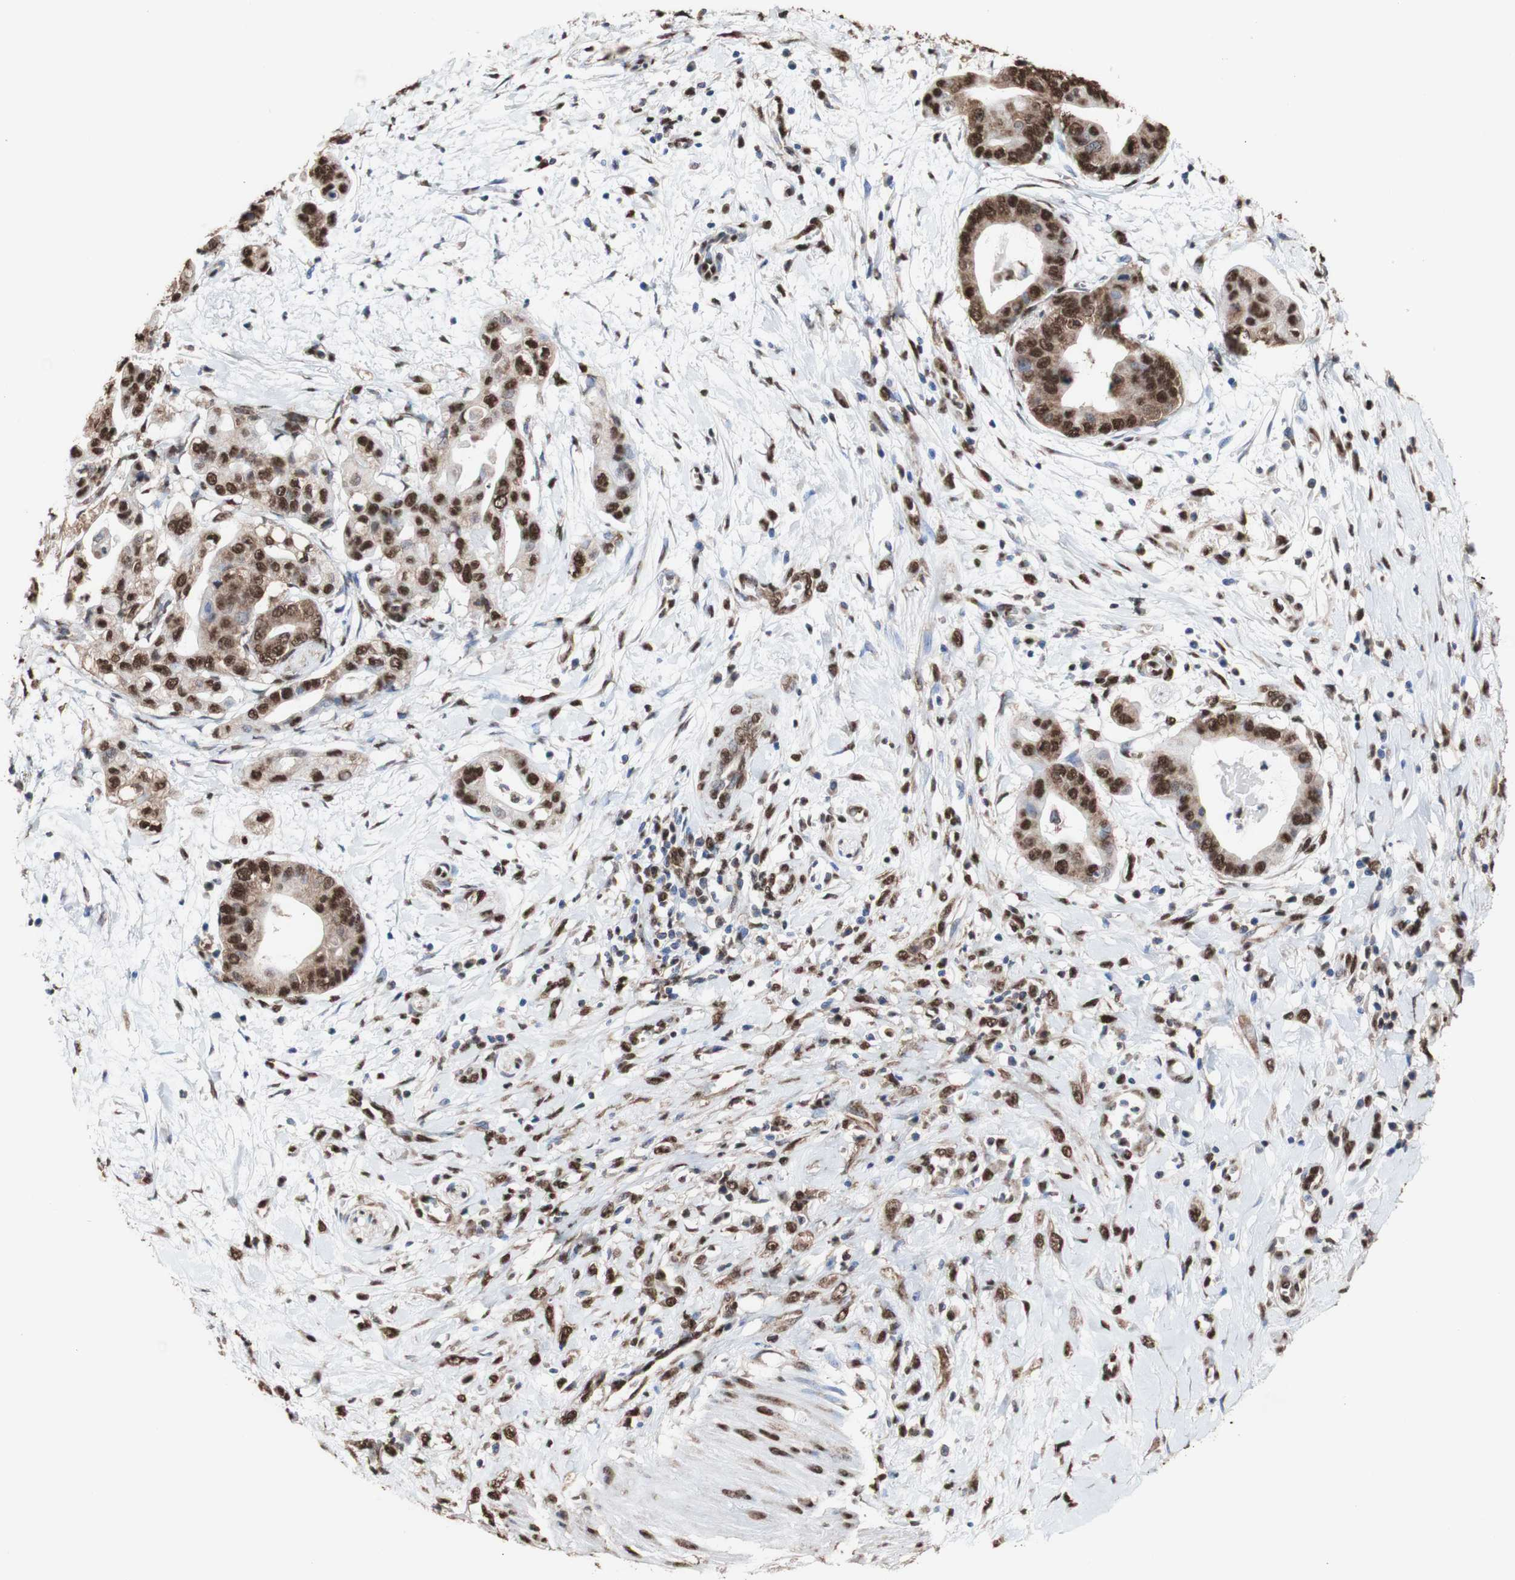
{"staining": {"intensity": "strong", "quantity": ">75%", "location": "cytoplasmic/membranous,nuclear"}, "tissue": "pancreatic cancer", "cell_type": "Tumor cells", "image_type": "cancer", "snomed": [{"axis": "morphology", "description": "Adenocarcinoma, NOS"}, {"axis": "topography", "description": "Pancreas"}], "caption": "Pancreatic cancer was stained to show a protein in brown. There is high levels of strong cytoplasmic/membranous and nuclear staining in about >75% of tumor cells.", "gene": "PIDD1", "patient": {"sex": "female", "age": 75}}